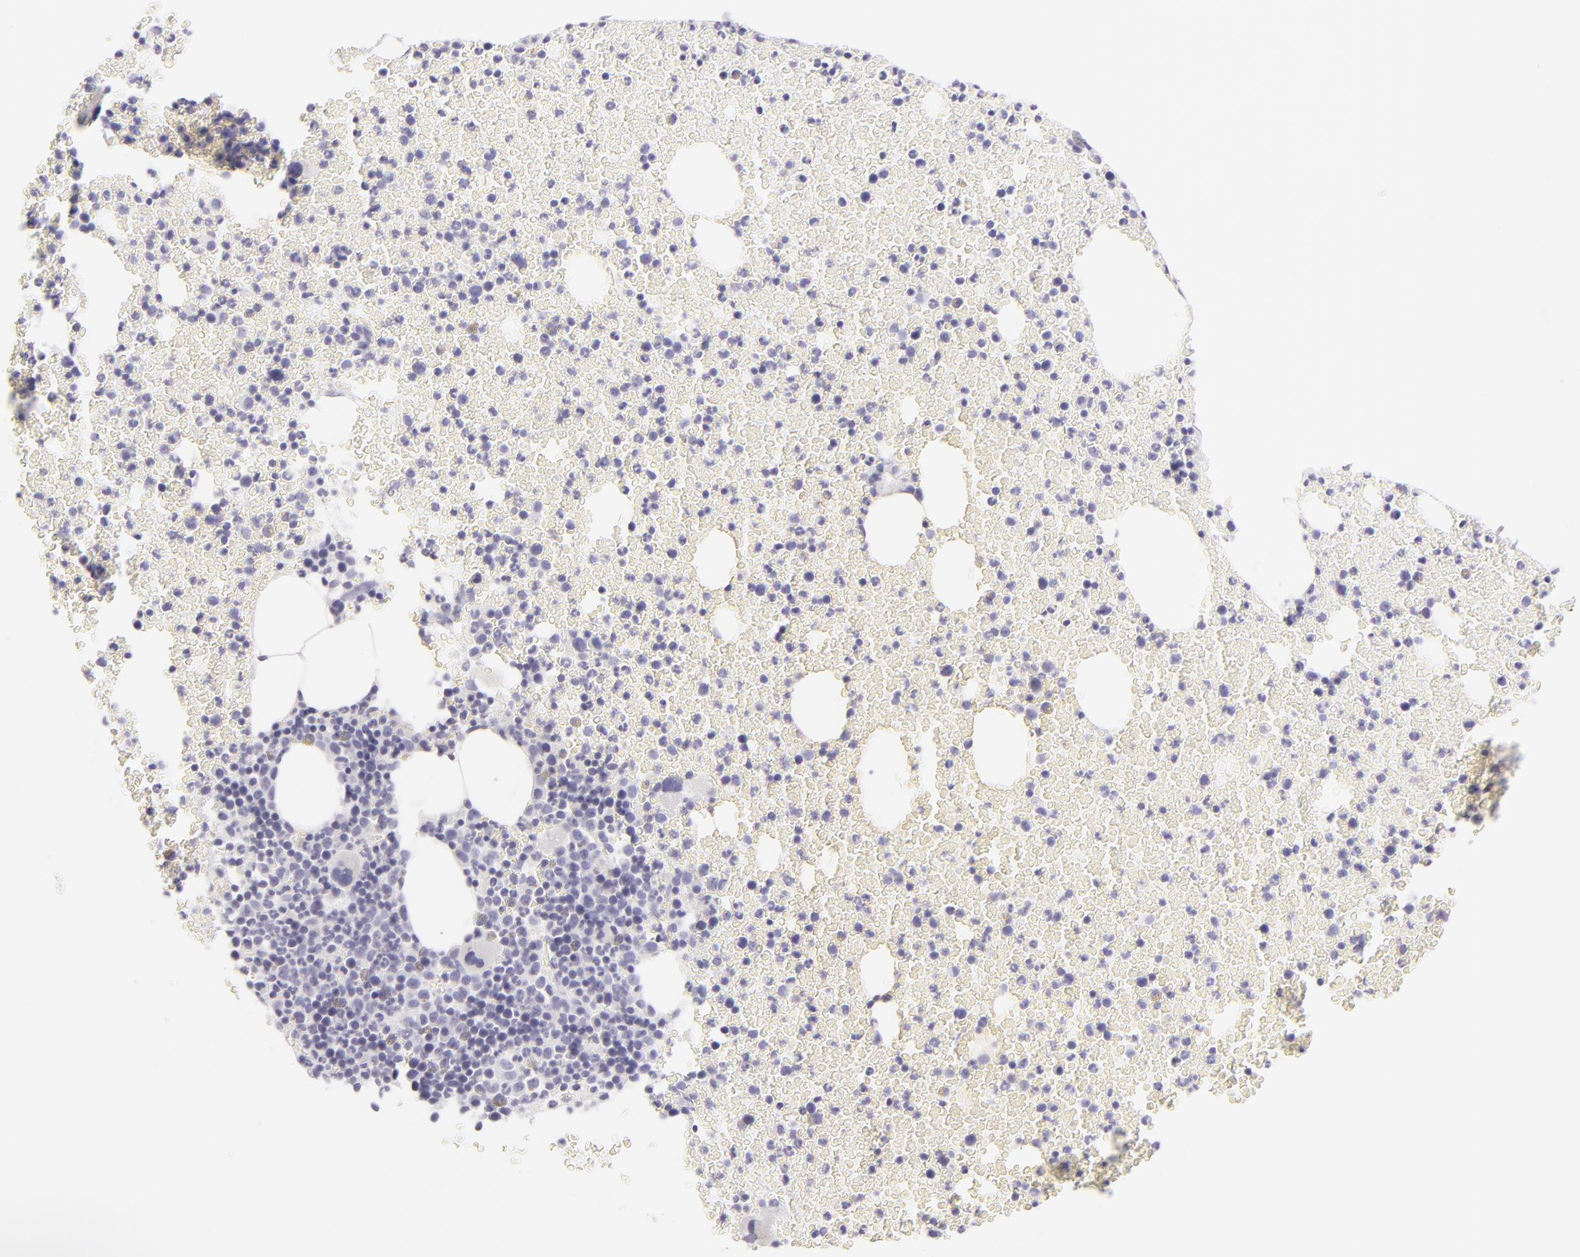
{"staining": {"intensity": "negative", "quantity": "none", "location": "none"}, "tissue": "bone marrow", "cell_type": "Hematopoietic cells", "image_type": "normal", "snomed": [{"axis": "morphology", "description": "Normal tissue, NOS"}, {"axis": "topography", "description": "Bone marrow"}], "caption": "There is no significant expression in hematopoietic cells of bone marrow. Brightfield microscopy of immunohistochemistry stained with DAB (3,3'-diaminobenzidine) (brown) and hematoxylin (blue), captured at high magnification.", "gene": "DLG4", "patient": {"sex": "female", "age": 41}}